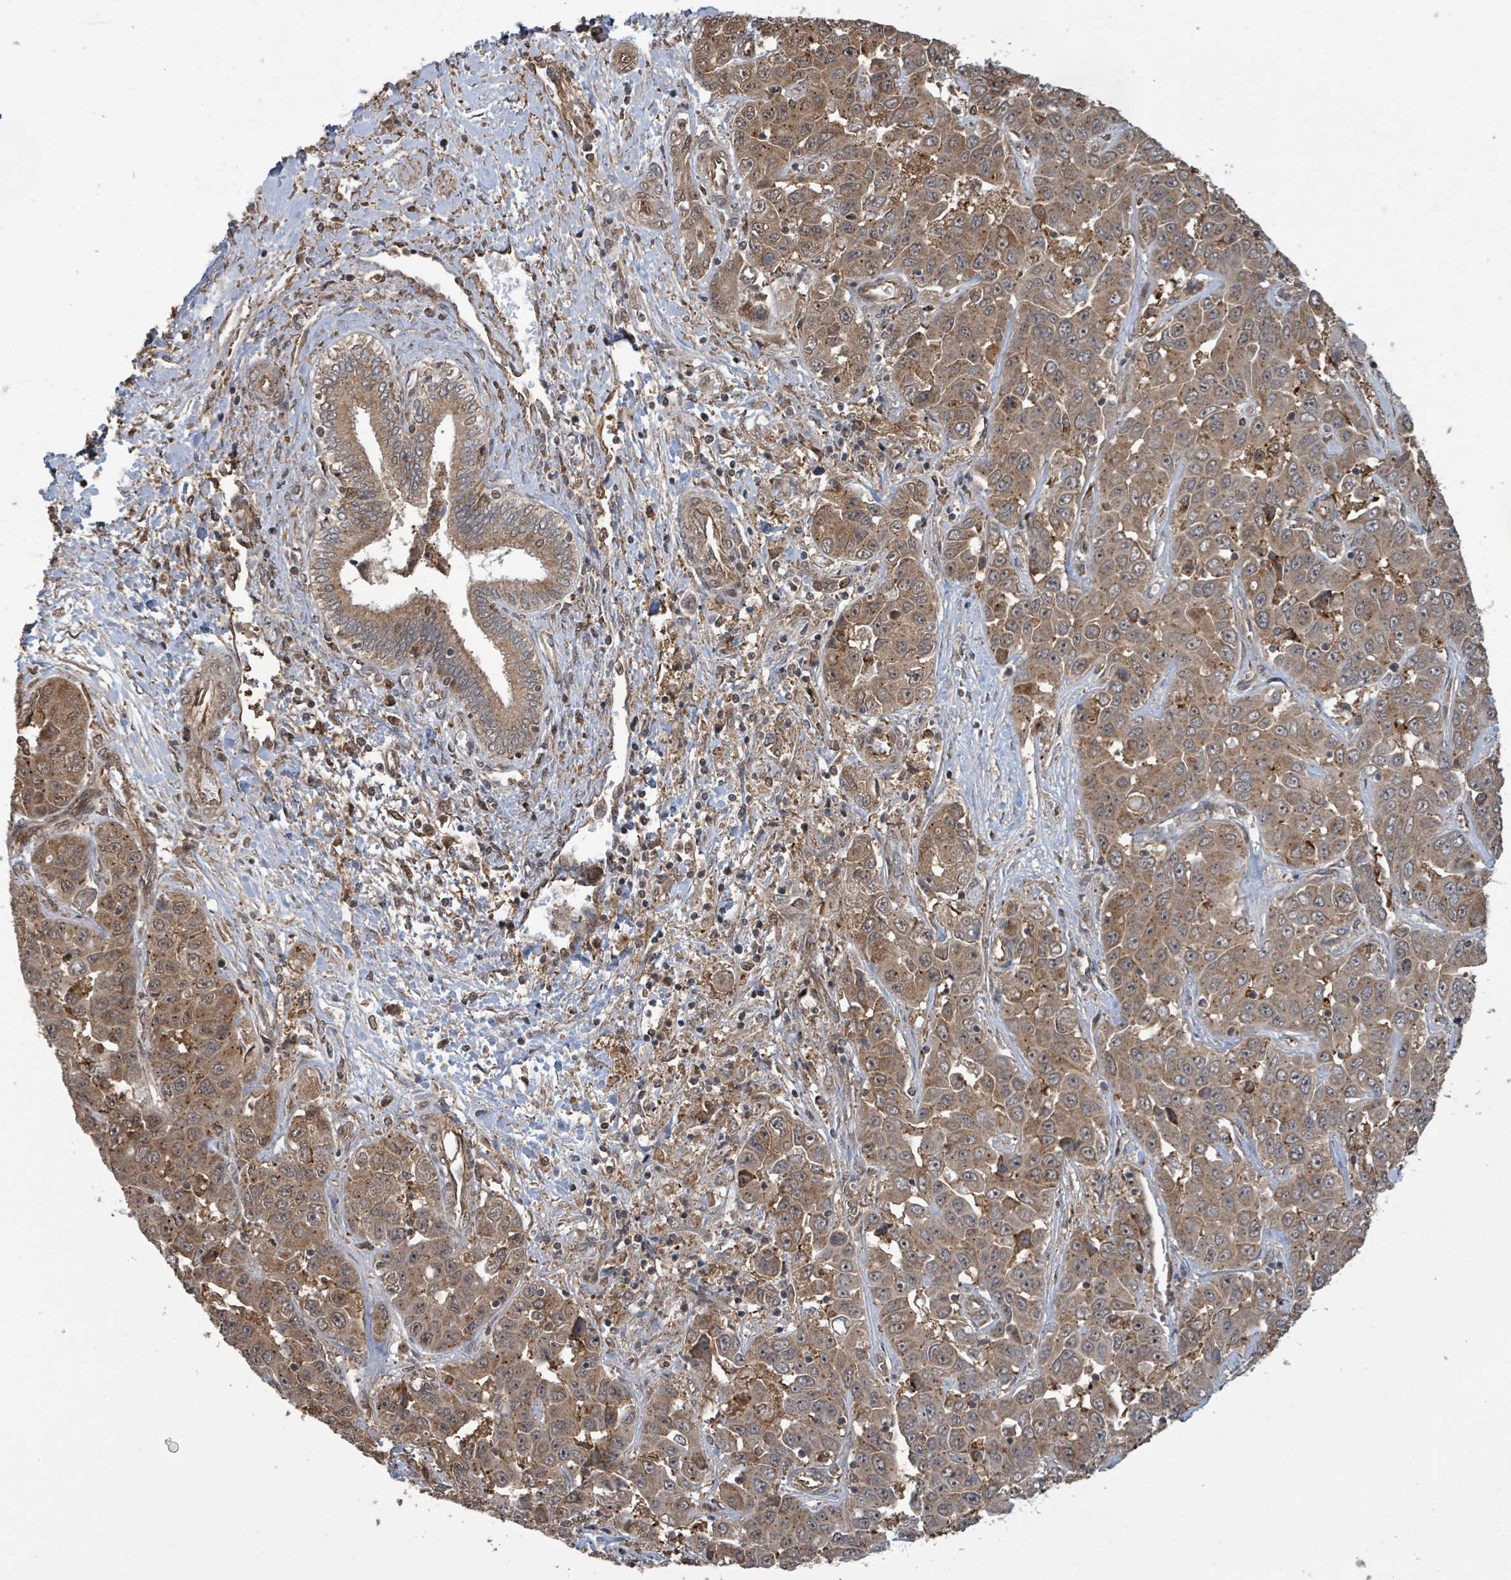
{"staining": {"intensity": "moderate", "quantity": ">75%", "location": "cytoplasmic/membranous"}, "tissue": "liver cancer", "cell_type": "Tumor cells", "image_type": "cancer", "snomed": [{"axis": "morphology", "description": "Cholangiocarcinoma"}, {"axis": "topography", "description": "Liver"}], "caption": "A photomicrograph of cholangiocarcinoma (liver) stained for a protein displays moderate cytoplasmic/membranous brown staining in tumor cells.", "gene": "KLC1", "patient": {"sex": "female", "age": 52}}